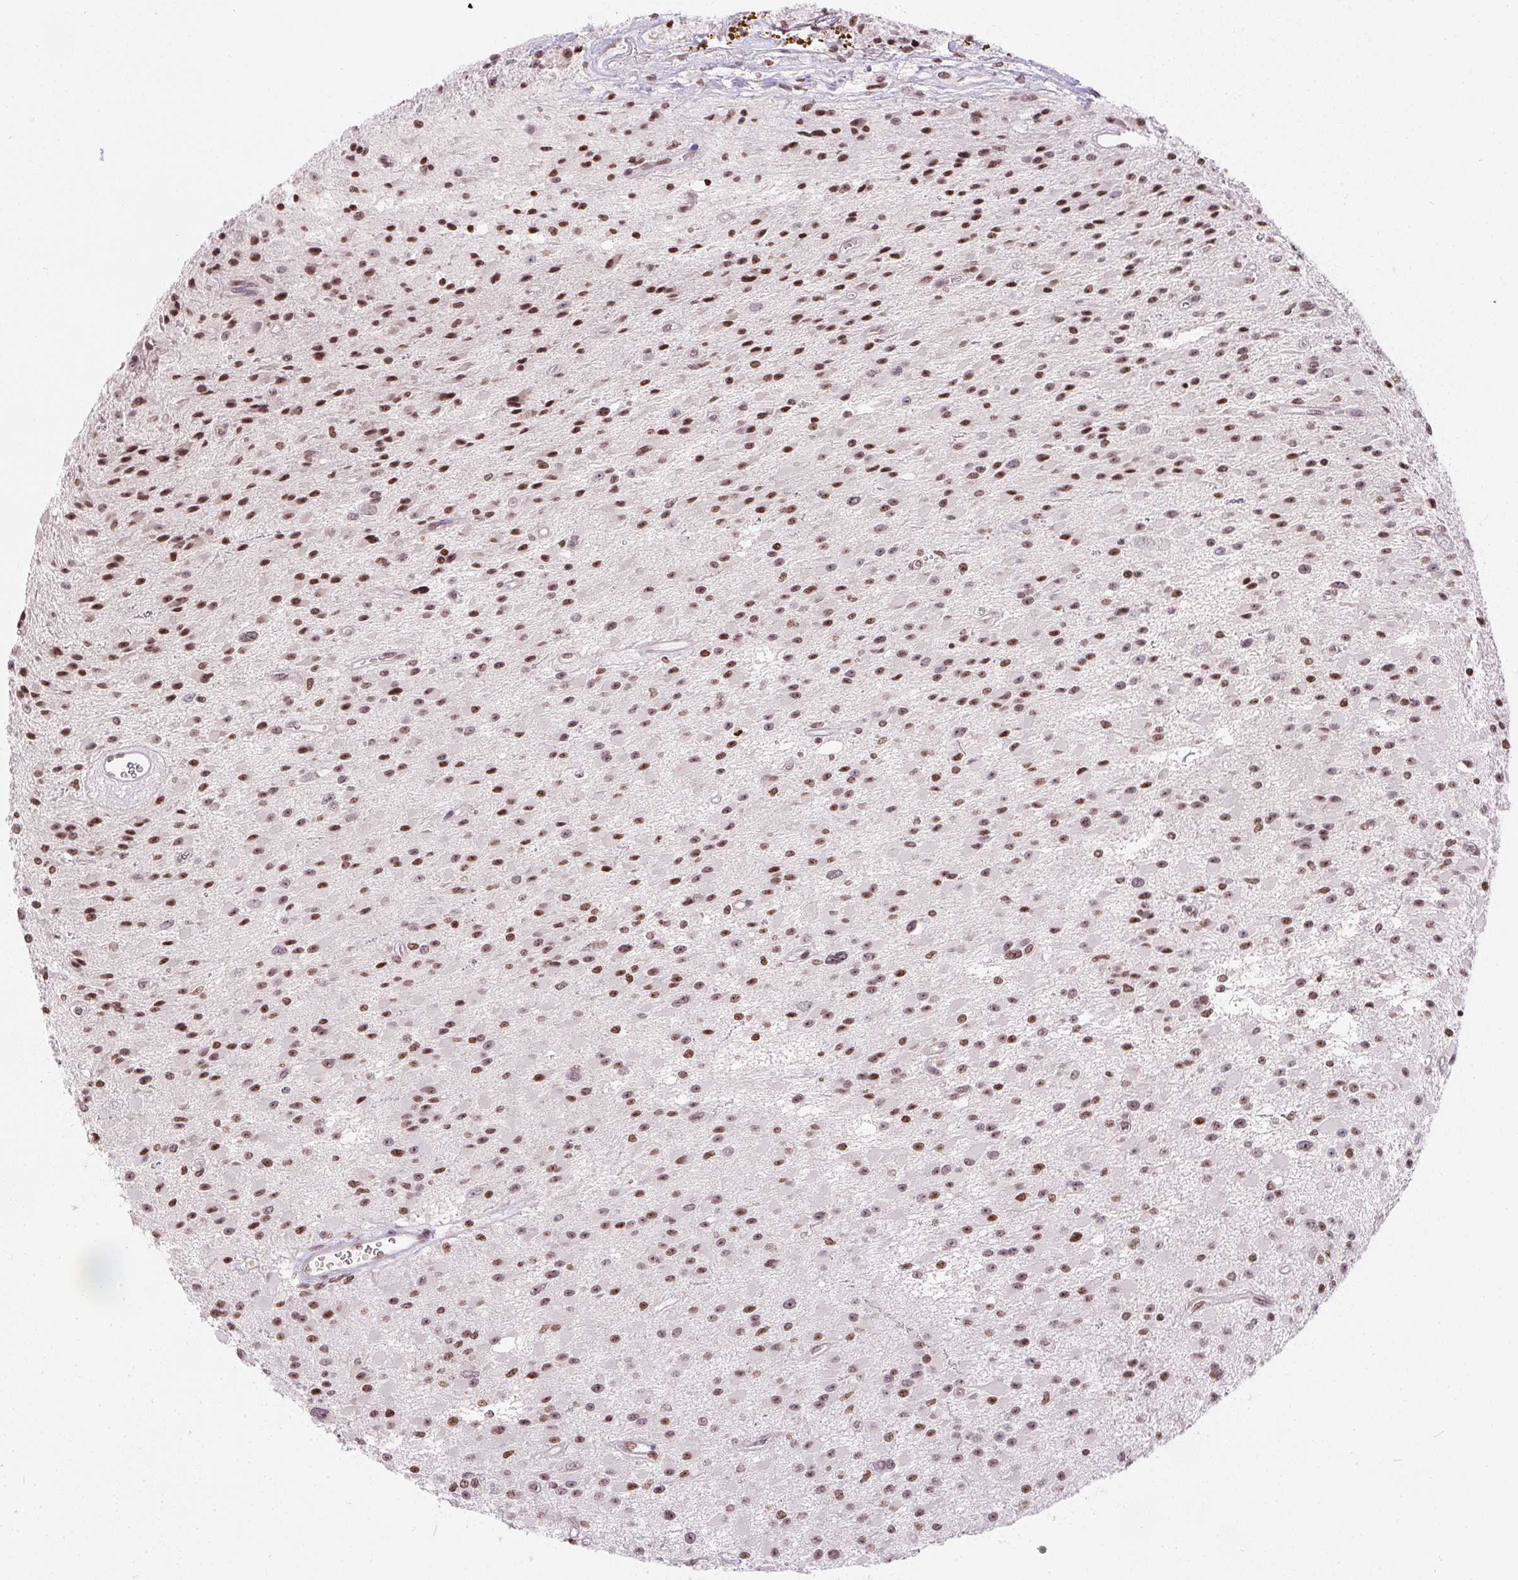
{"staining": {"intensity": "moderate", "quantity": ">75%", "location": "nuclear"}, "tissue": "glioma", "cell_type": "Tumor cells", "image_type": "cancer", "snomed": [{"axis": "morphology", "description": "Glioma, malignant, High grade"}, {"axis": "topography", "description": "Brain"}], "caption": "This photomicrograph displays IHC staining of high-grade glioma (malignant), with medium moderate nuclear staining in about >75% of tumor cells.", "gene": "RNF181", "patient": {"sex": "male", "age": 29}}